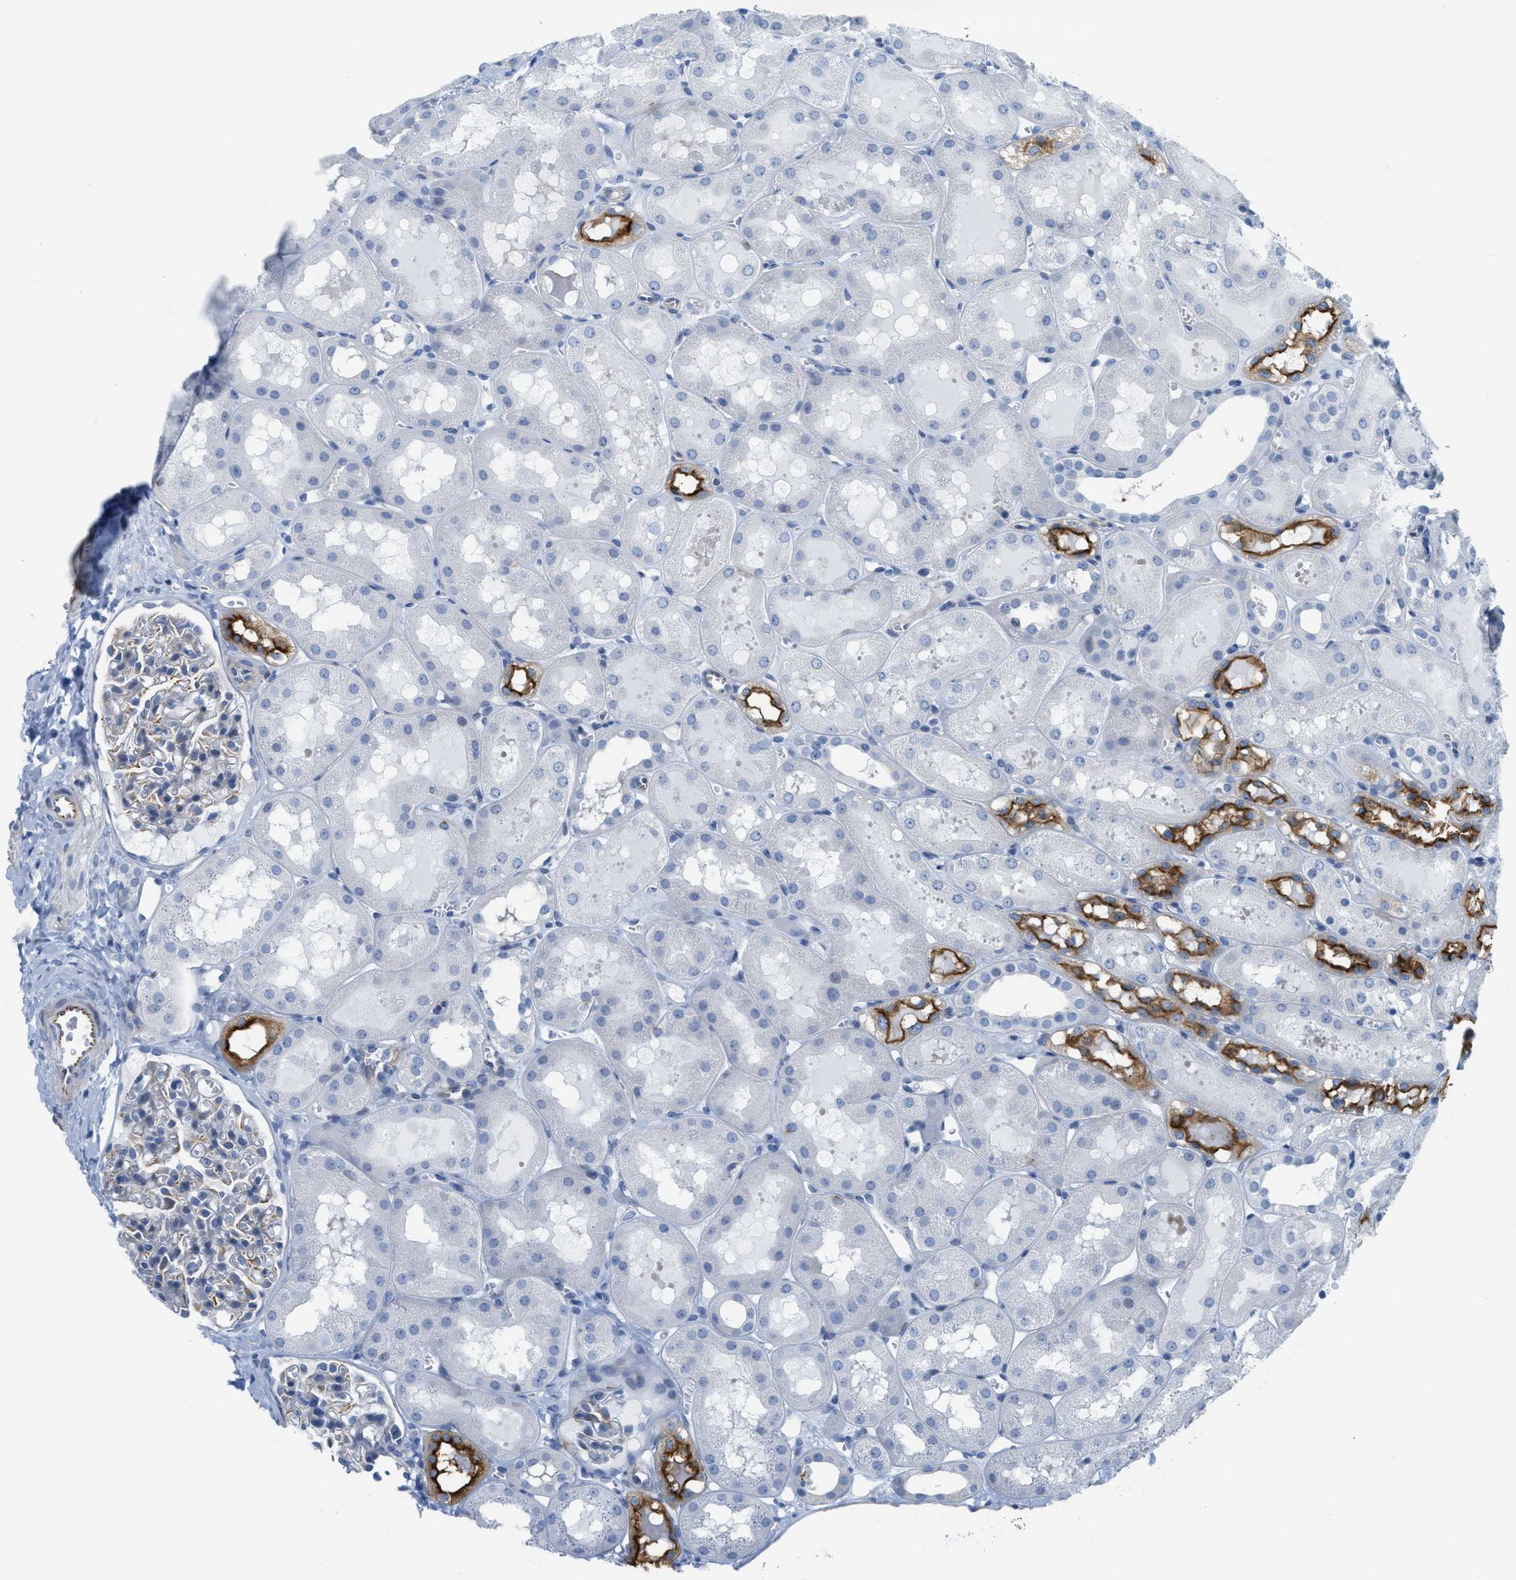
{"staining": {"intensity": "negative", "quantity": "none", "location": "none"}, "tissue": "kidney", "cell_type": "Cells in glomeruli", "image_type": "normal", "snomed": [{"axis": "morphology", "description": "Normal tissue, NOS"}, {"axis": "topography", "description": "Kidney"}, {"axis": "topography", "description": "Urinary bladder"}], "caption": "This is an immunohistochemistry (IHC) photomicrograph of normal kidney. There is no expression in cells in glomeruli.", "gene": "SLC12A1", "patient": {"sex": "male", "age": 16}}